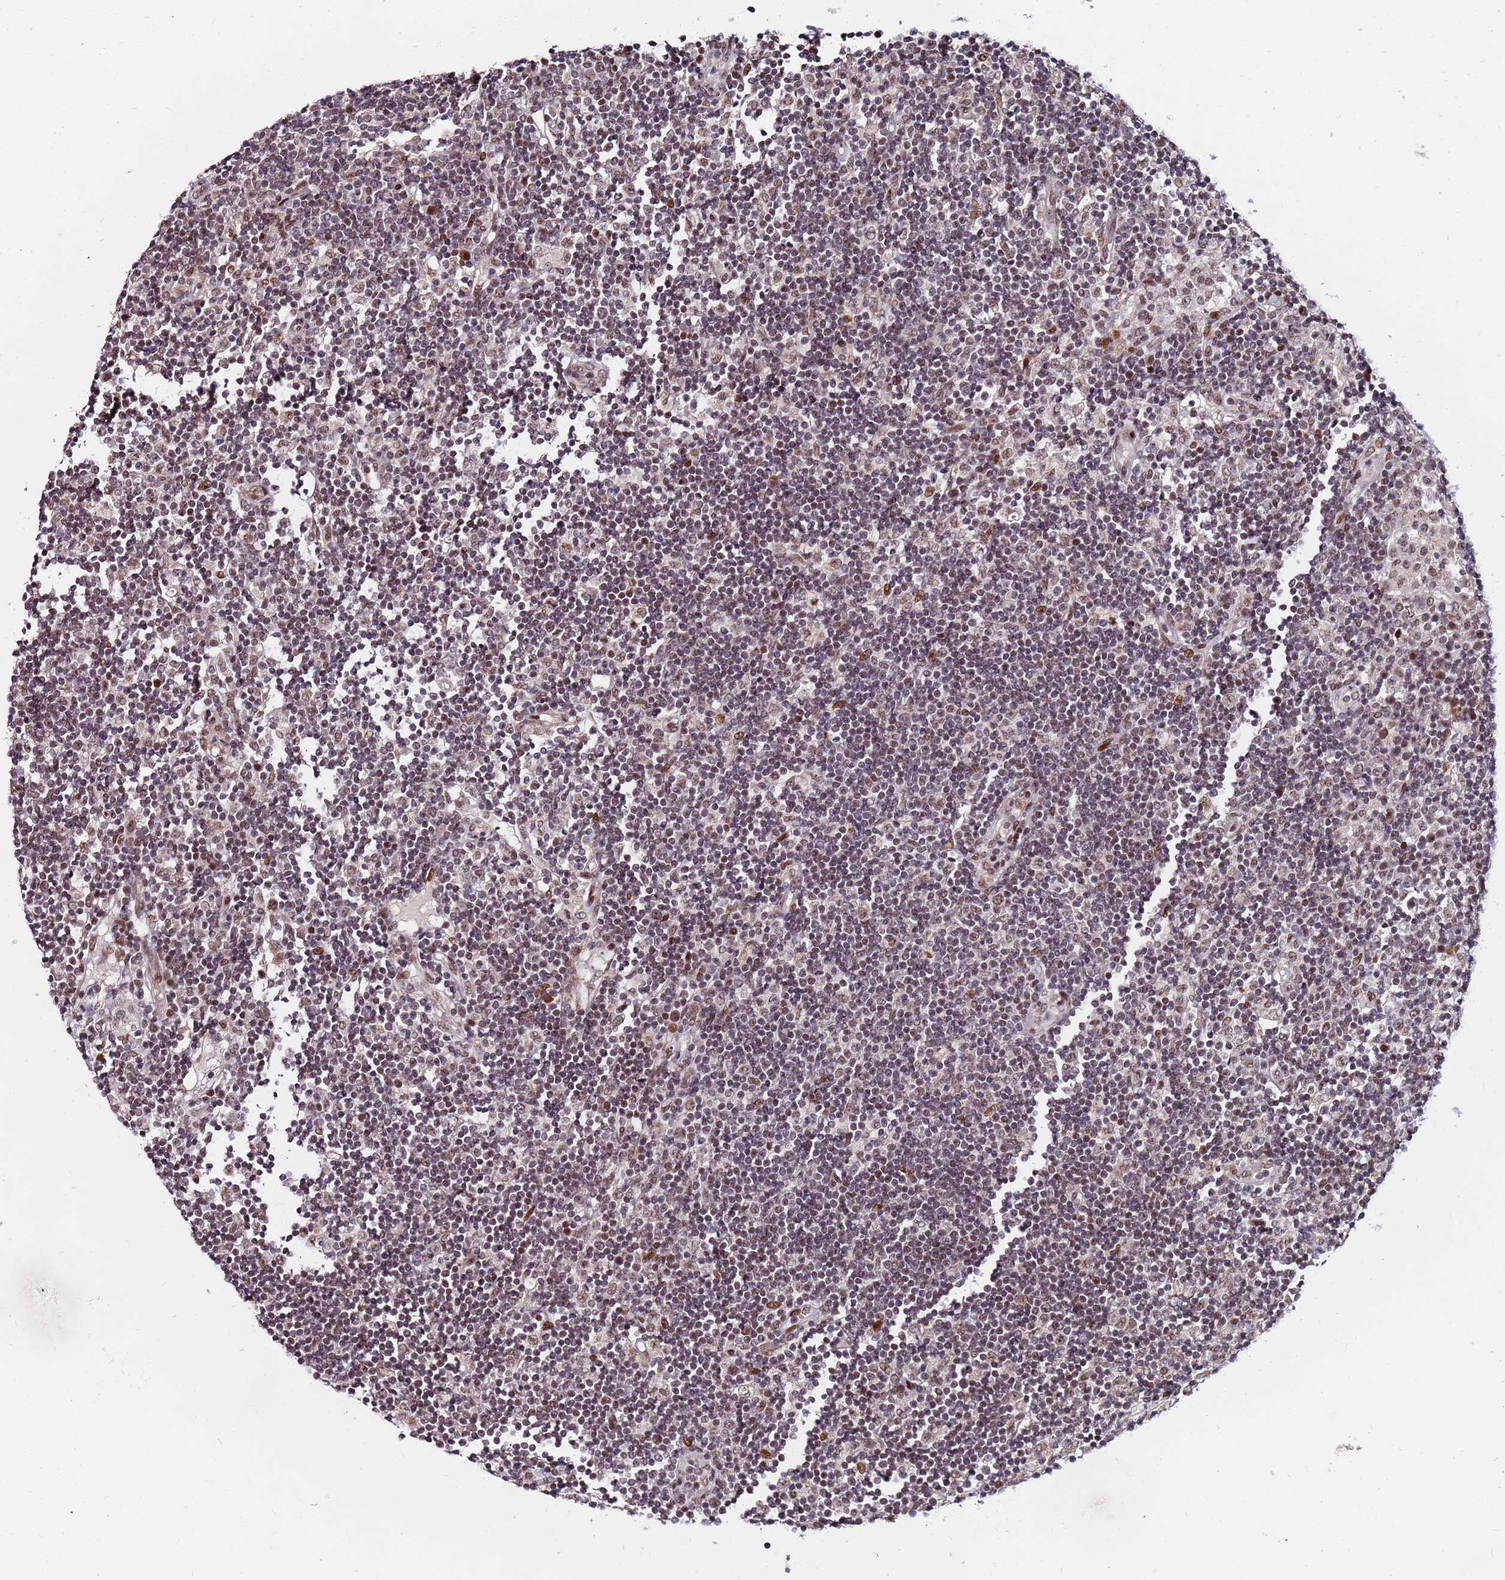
{"staining": {"intensity": "moderate", "quantity": "<25%", "location": "nuclear"}, "tissue": "lymph node", "cell_type": "Germinal center cells", "image_type": "normal", "snomed": [{"axis": "morphology", "description": "Normal tissue, NOS"}, {"axis": "topography", "description": "Lymph node"}], "caption": "DAB (3,3'-diaminobenzidine) immunohistochemical staining of benign lymph node displays moderate nuclear protein staining in about <25% of germinal center cells.", "gene": "PPM1H", "patient": {"sex": "female", "age": 53}}